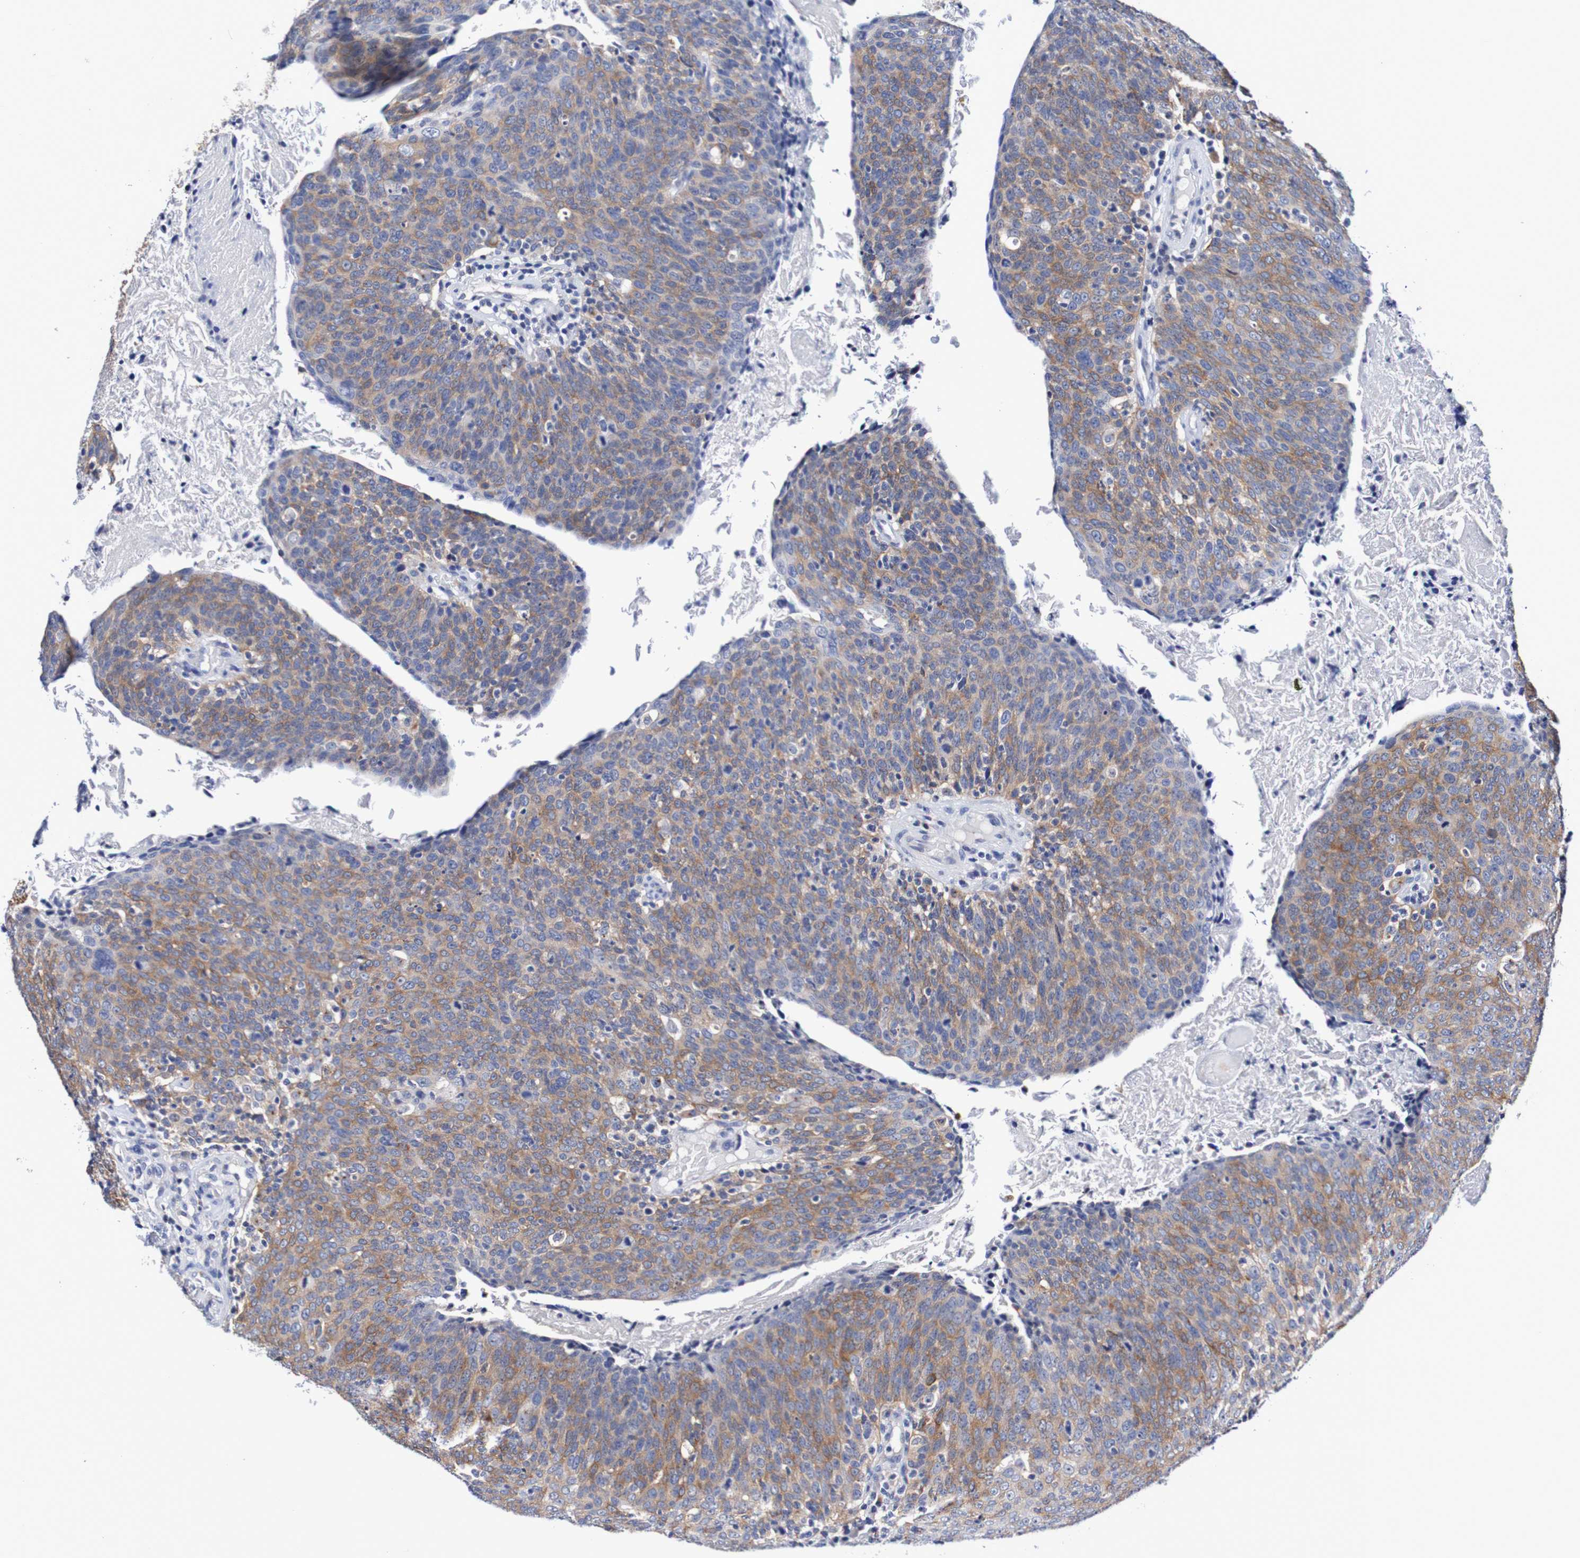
{"staining": {"intensity": "moderate", "quantity": ">75%", "location": "cytoplasmic/membranous"}, "tissue": "head and neck cancer", "cell_type": "Tumor cells", "image_type": "cancer", "snomed": [{"axis": "morphology", "description": "Squamous cell carcinoma, NOS"}, {"axis": "morphology", "description": "Squamous cell carcinoma, metastatic, NOS"}, {"axis": "topography", "description": "Lymph node"}, {"axis": "topography", "description": "Head-Neck"}], "caption": "Head and neck cancer was stained to show a protein in brown. There is medium levels of moderate cytoplasmic/membranous positivity in about >75% of tumor cells.", "gene": "SEZ6", "patient": {"sex": "male", "age": 62}}